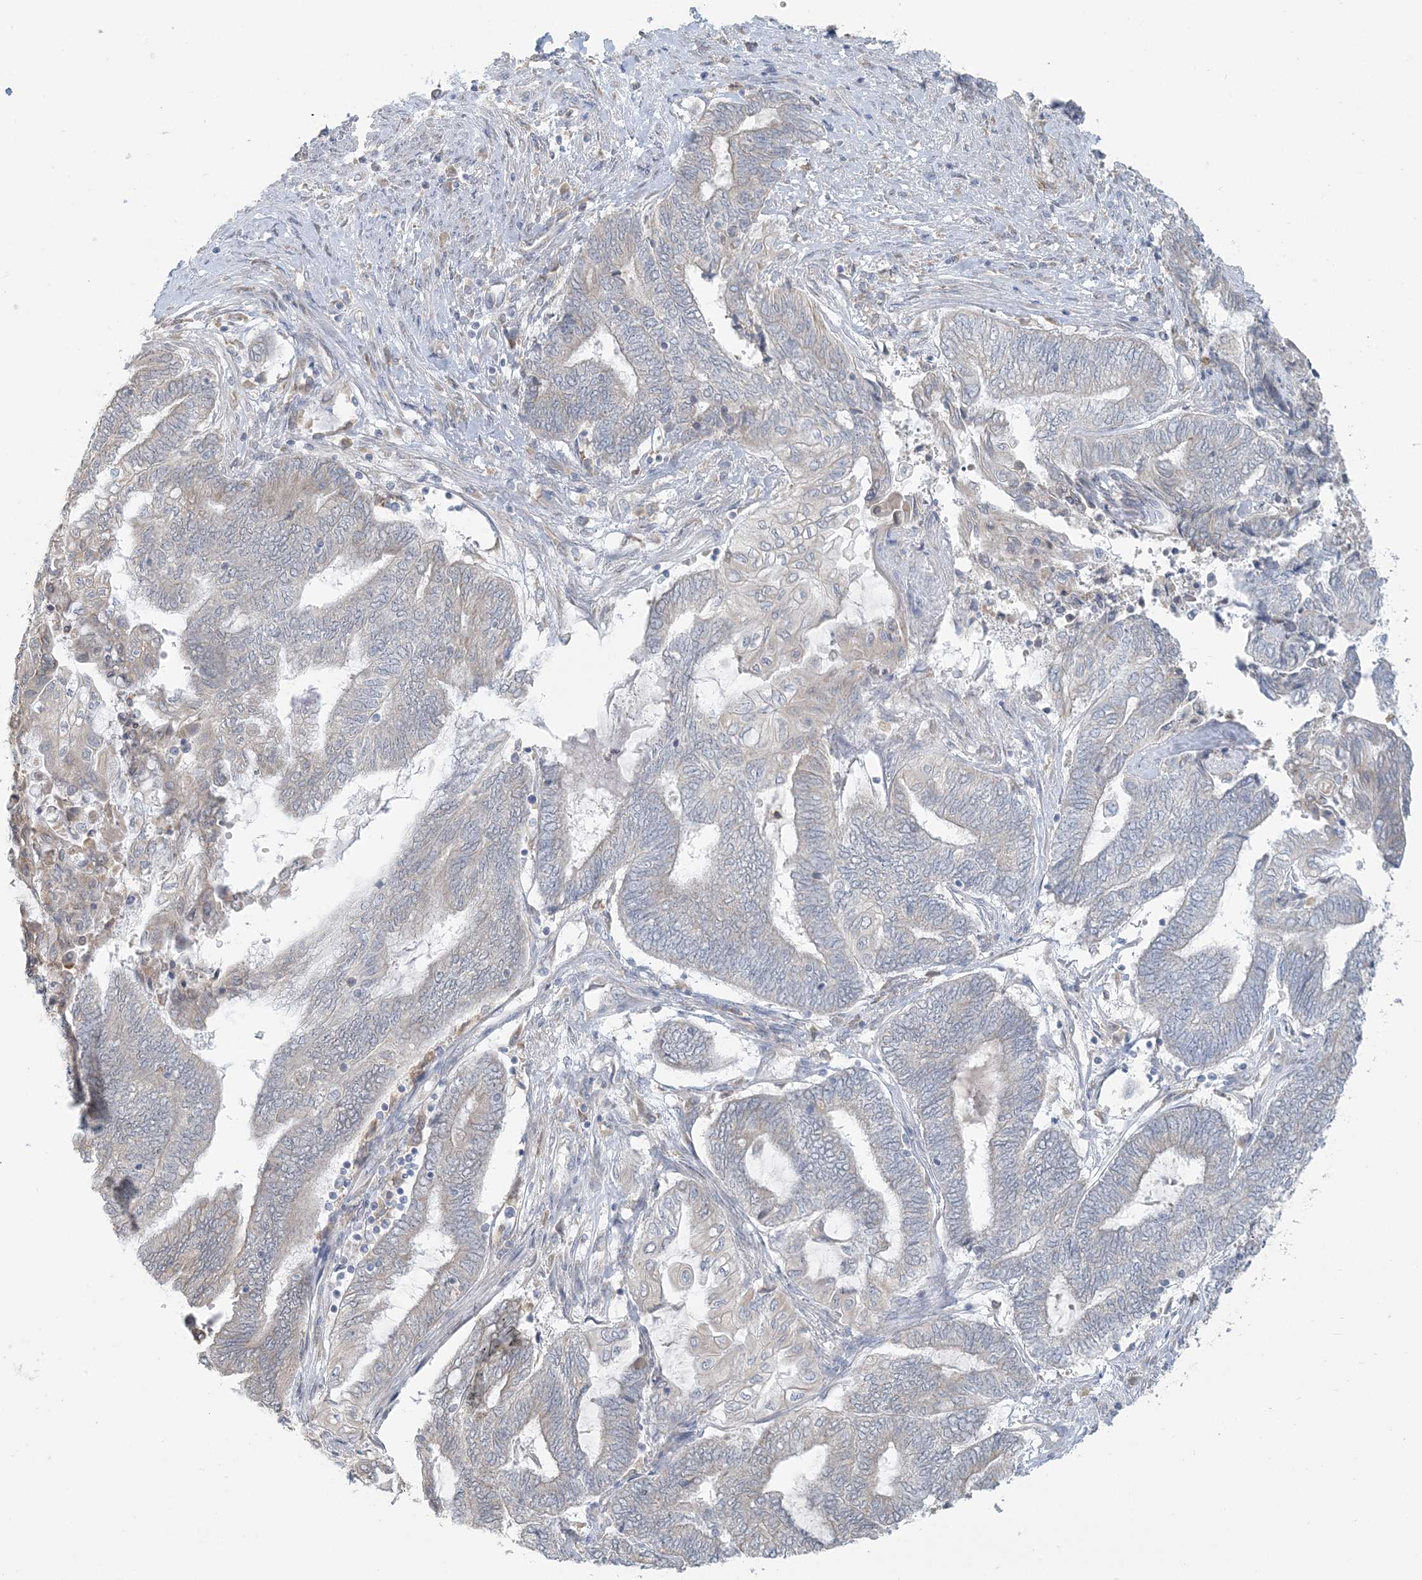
{"staining": {"intensity": "negative", "quantity": "none", "location": "none"}, "tissue": "endometrial cancer", "cell_type": "Tumor cells", "image_type": "cancer", "snomed": [{"axis": "morphology", "description": "Adenocarcinoma, NOS"}, {"axis": "topography", "description": "Uterus"}, {"axis": "topography", "description": "Endometrium"}], "caption": "A micrograph of human adenocarcinoma (endometrial) is negative for staining in tumor cells.", "gene": "EEFSEC", "patient": {"sex": "female", "age": 70}}